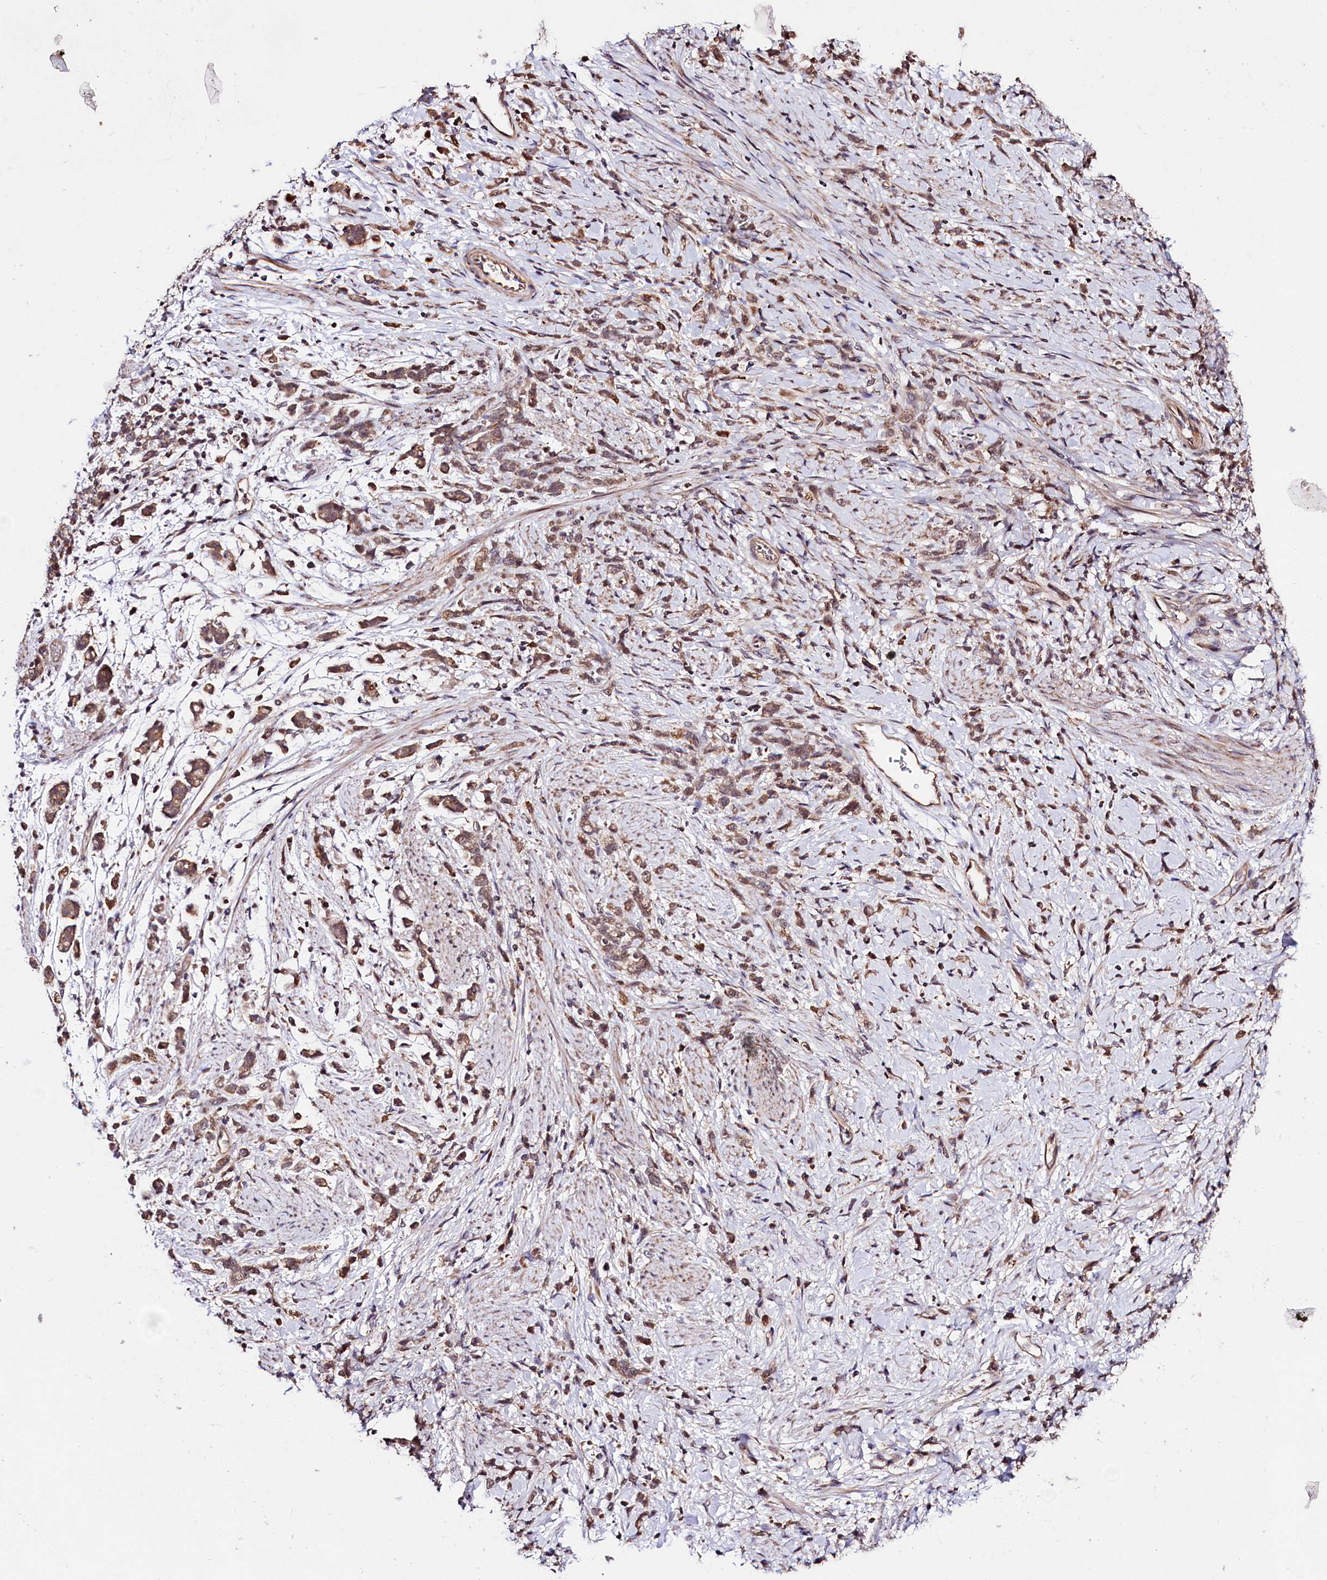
{"staining": {"intensity": "moderate", "quantity": ">75%", "location": "cytoplasmic/membranous"}, "tissue": "stomach cancer", "cell_type": "Tumor cells", "image_type": "cancer", "snomed": [{"axis": "morphology", "description": "Adenocarcinoma, NOS"}, {"axis": "topography", "description": "Stomach"}], "caption": "Stomach cancer stained with DAB immunohistochemistry reveals medium levels of moderate cytoplasmic/membranous staining in about >75% of tumor cells.", "gene": "TAFAZZIN", "patient": {"sex": "female", "age": 60}}